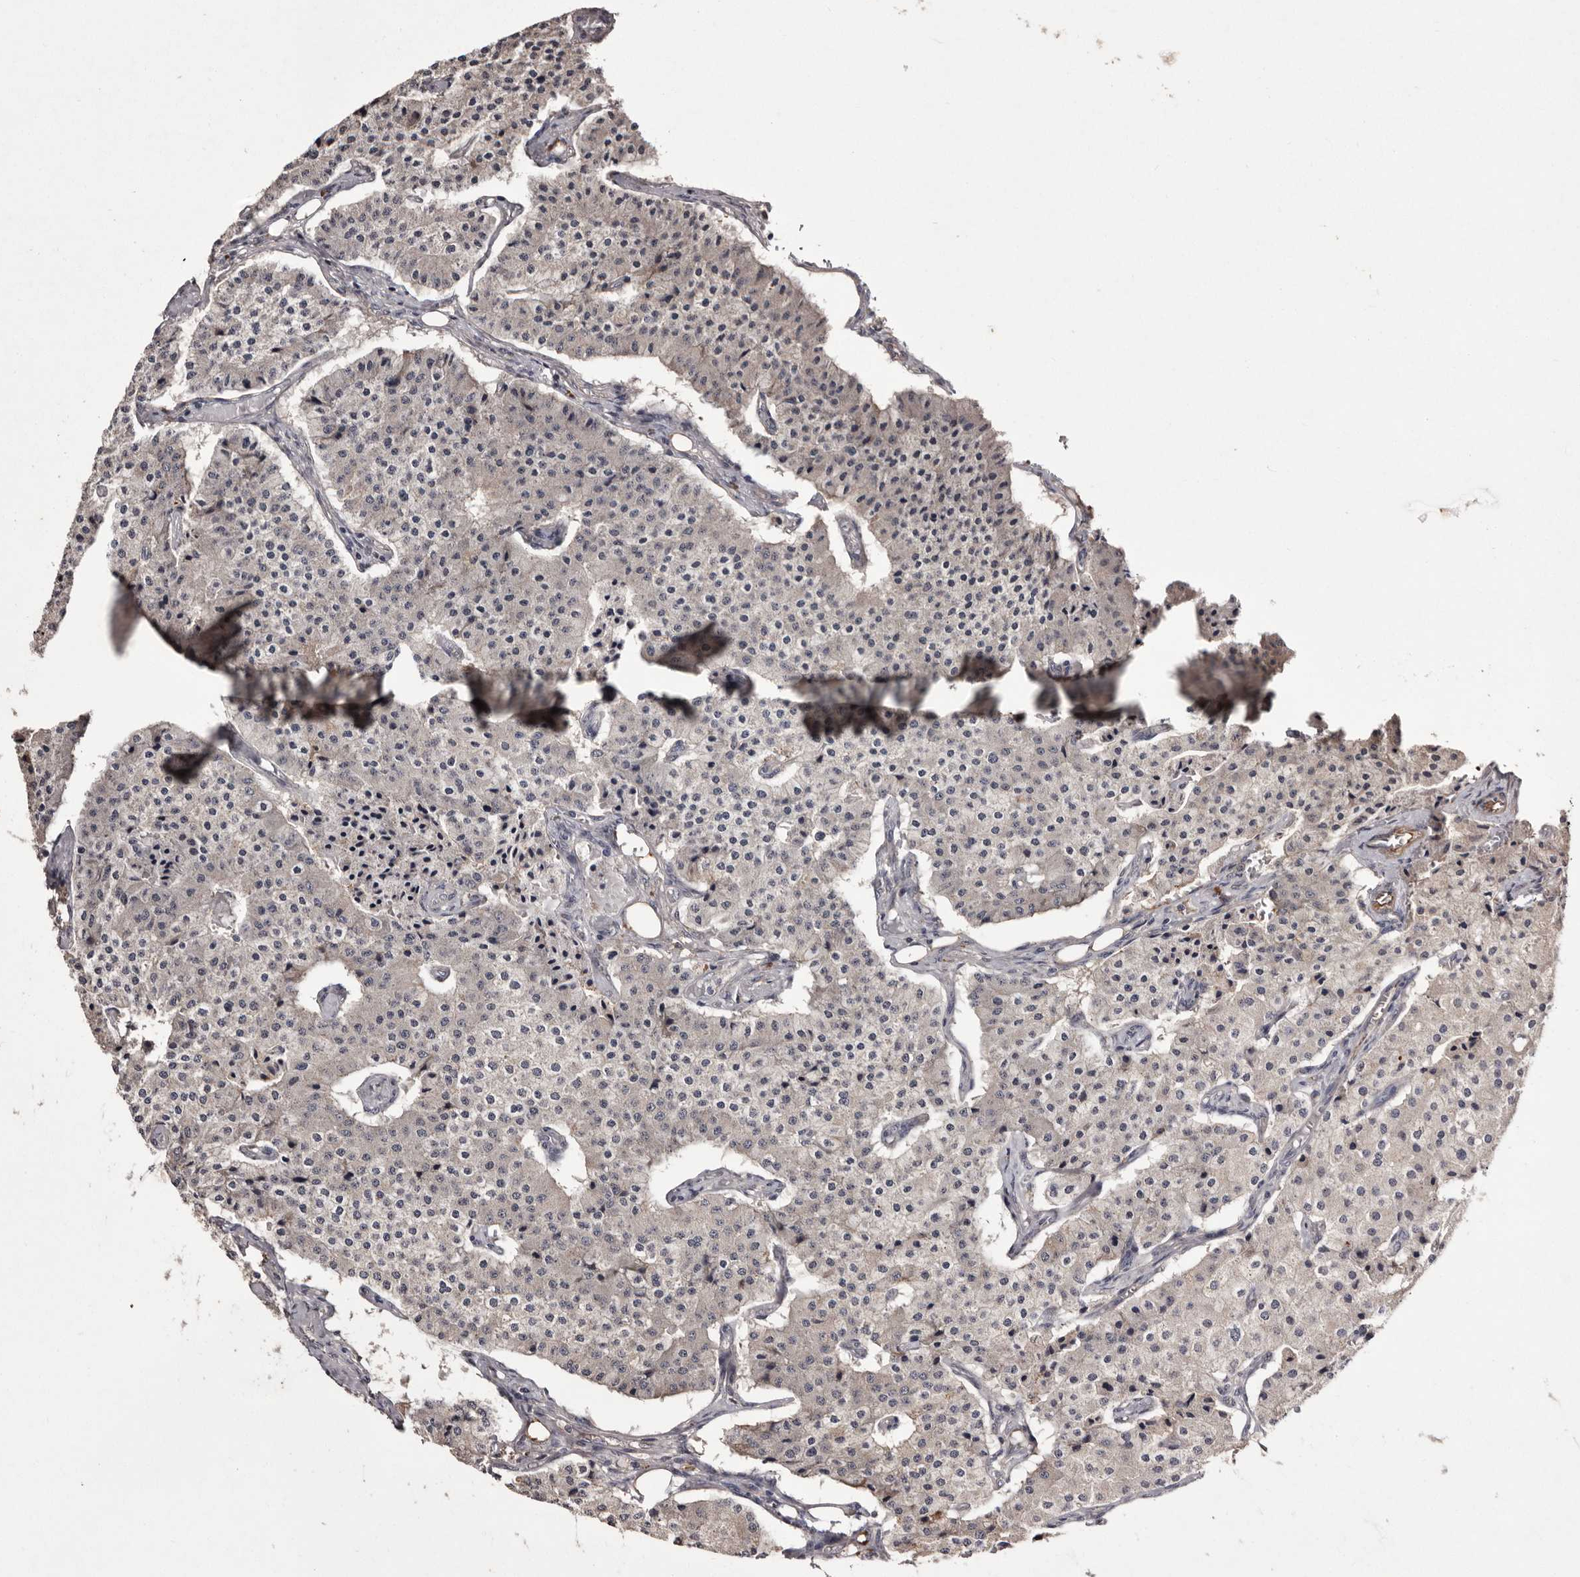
{"staining": {"intensity": "negative", "quantity": "none", "location": "none"}, "tissue": "carcinoid", "cell_type": "Tumor cells", "image_type": "cancer", "snomed": [{"axis": "morphology", "description": "Carcinoid, malignant, NOS"}, {"axis": "topography", "description": "Colon"}], "caption": "Immunohistochemical staining of malignant carcinoid exhibits no significant positivity in tumor cells. The staining was performed using DAB to visualize the protein expression in brown, while the nuclei were stained in blue with hematoxylin (Magnification: 20x).", "gene": "CYP1B1", "patient": {"sex": "female", "age": 52}}